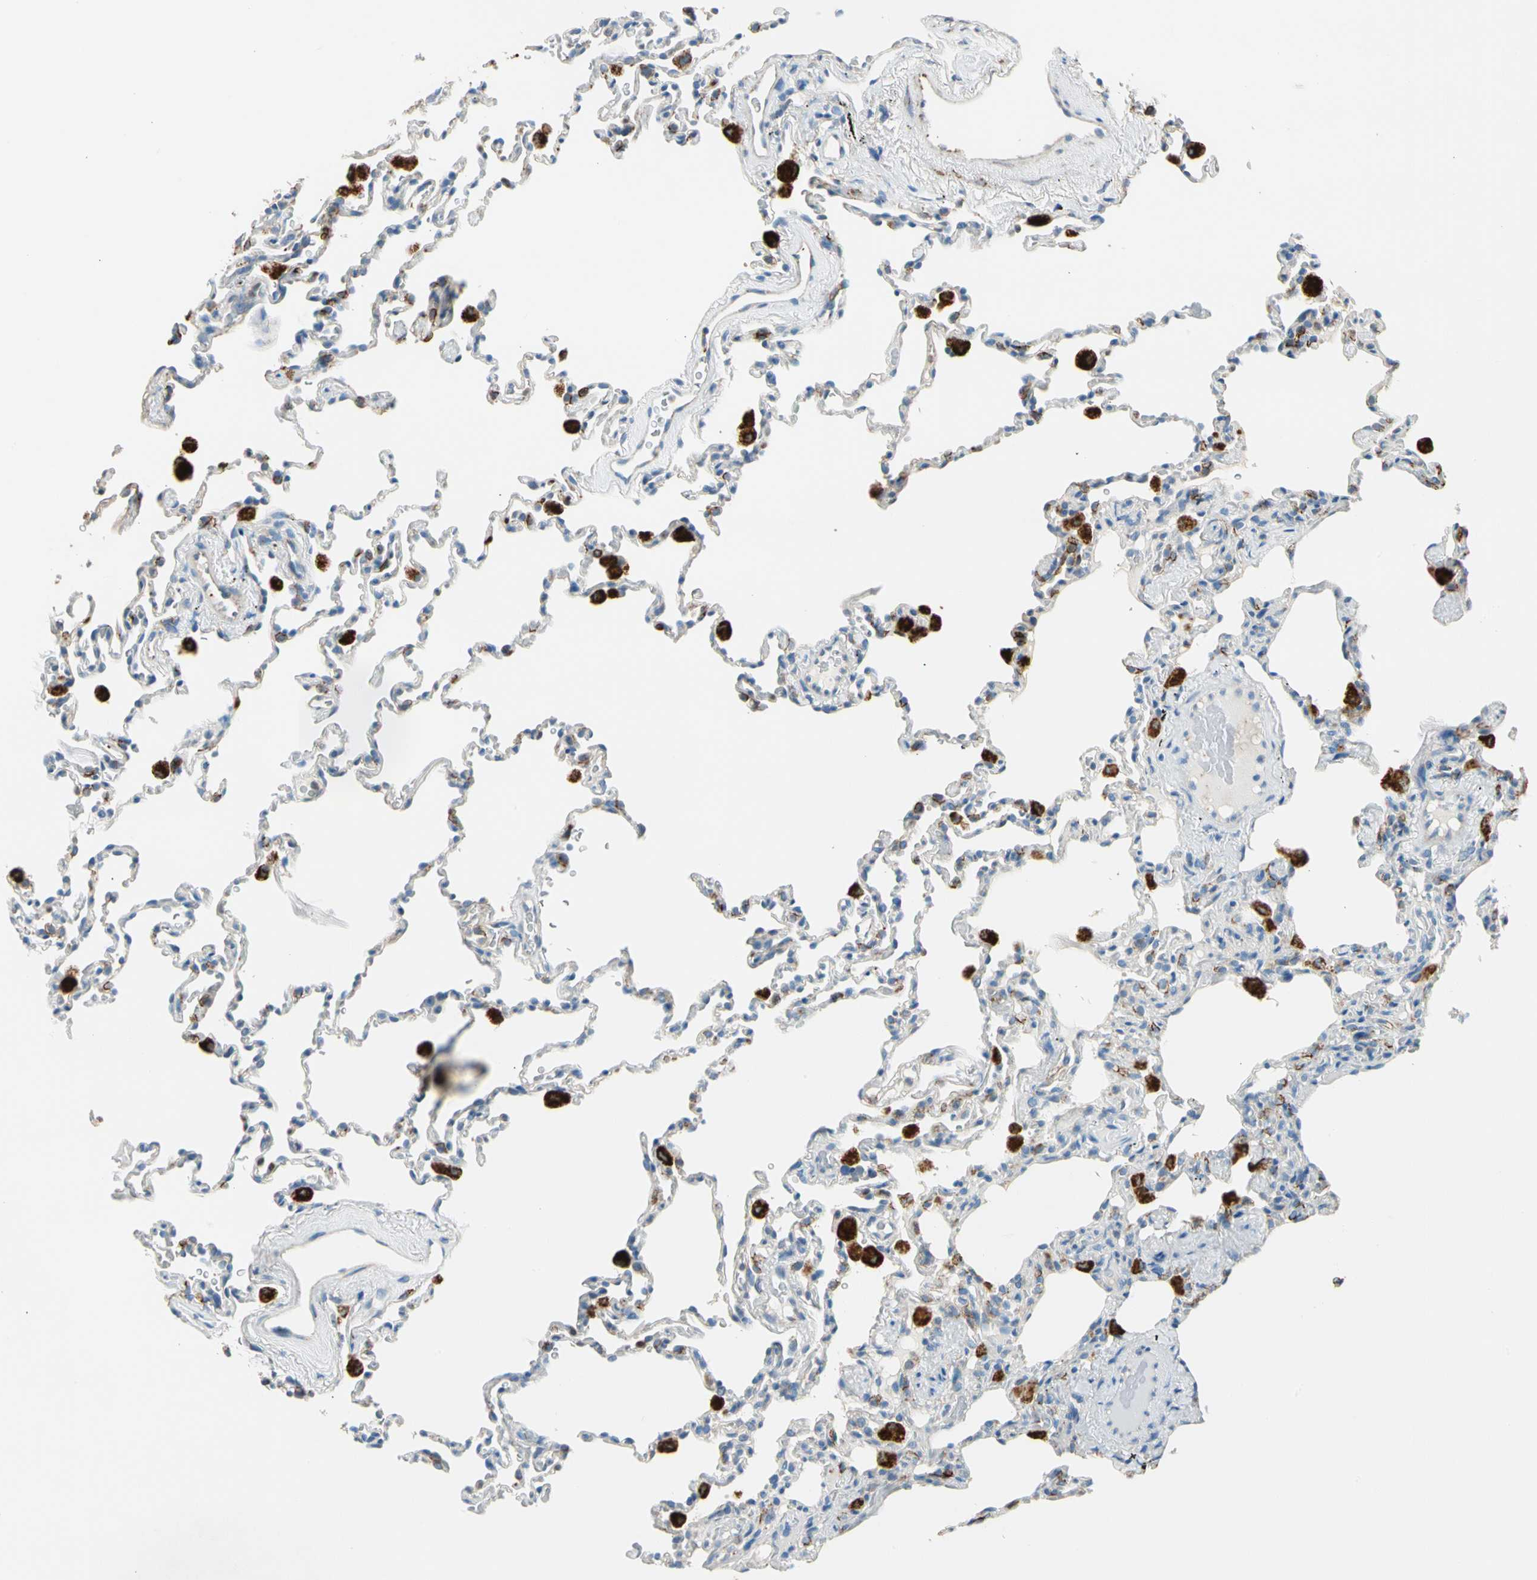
{"staining": {"intensity": "weak", "quantity": "25%-75%", "location": "cytoplasmic/membranous"}, "tissue": "lung", "cell_type": "Alveolar cells", "image_type": "normal", "snomed": [{"axis": "morphology", "description": "Normal tissue, NOS"}, {"axis": "topography", "description": "Lung"}], "caption": "The photomicrograph shows immunohistochemical staining of normal lung. There is weak cytoplasmic/membranous positivity is identified in approximately 25%-75% of alveolar cells.", "gene": "LY6G6F", "patient": {"sex": "male", "age": 59}}